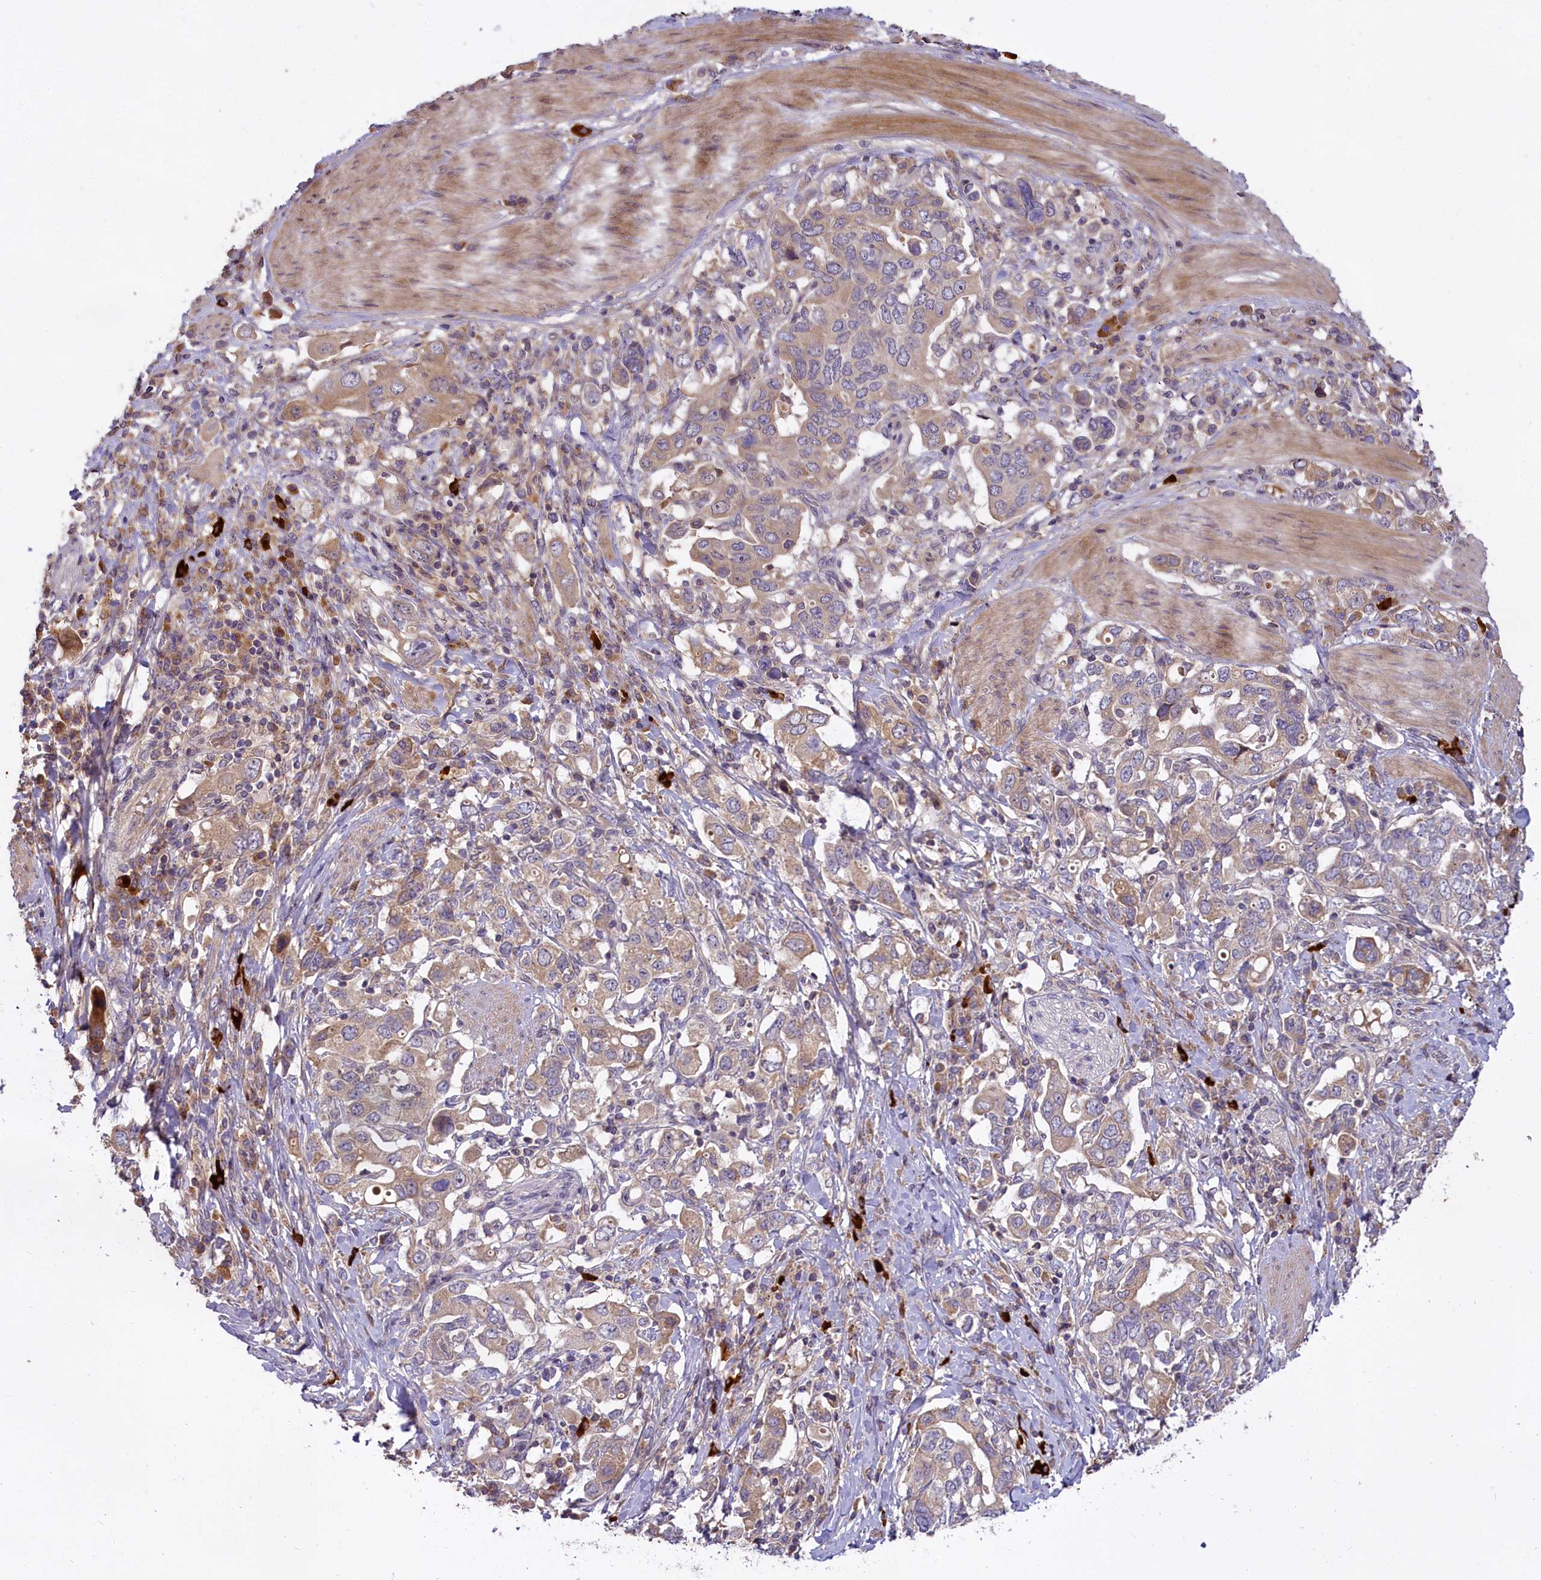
{"staining": {"intensity": "weak", "quantity": "25%-75%", "location": "cytoplasmic/membranous"}, "tissue": "stomach cancer", "cell_type": "Tumor cells", "image_type": "cancer", "snomed": [{"axis": "morphology", "description": "Adenocarcinoma, NOS"}, {"axis": "topography", "description": "Stomach, upper"}, {"axis": "topography", "description": "Stomach"}], "caption": "Adenocarcinoma (stomach) was stained to show a protein in brown. There is low levels of weak cytoplasmic/membranous expression in approximately 25%-75% of tumor cells.", "gene": "MEMO1", "patient": {"sex": "male", "age": 62}}